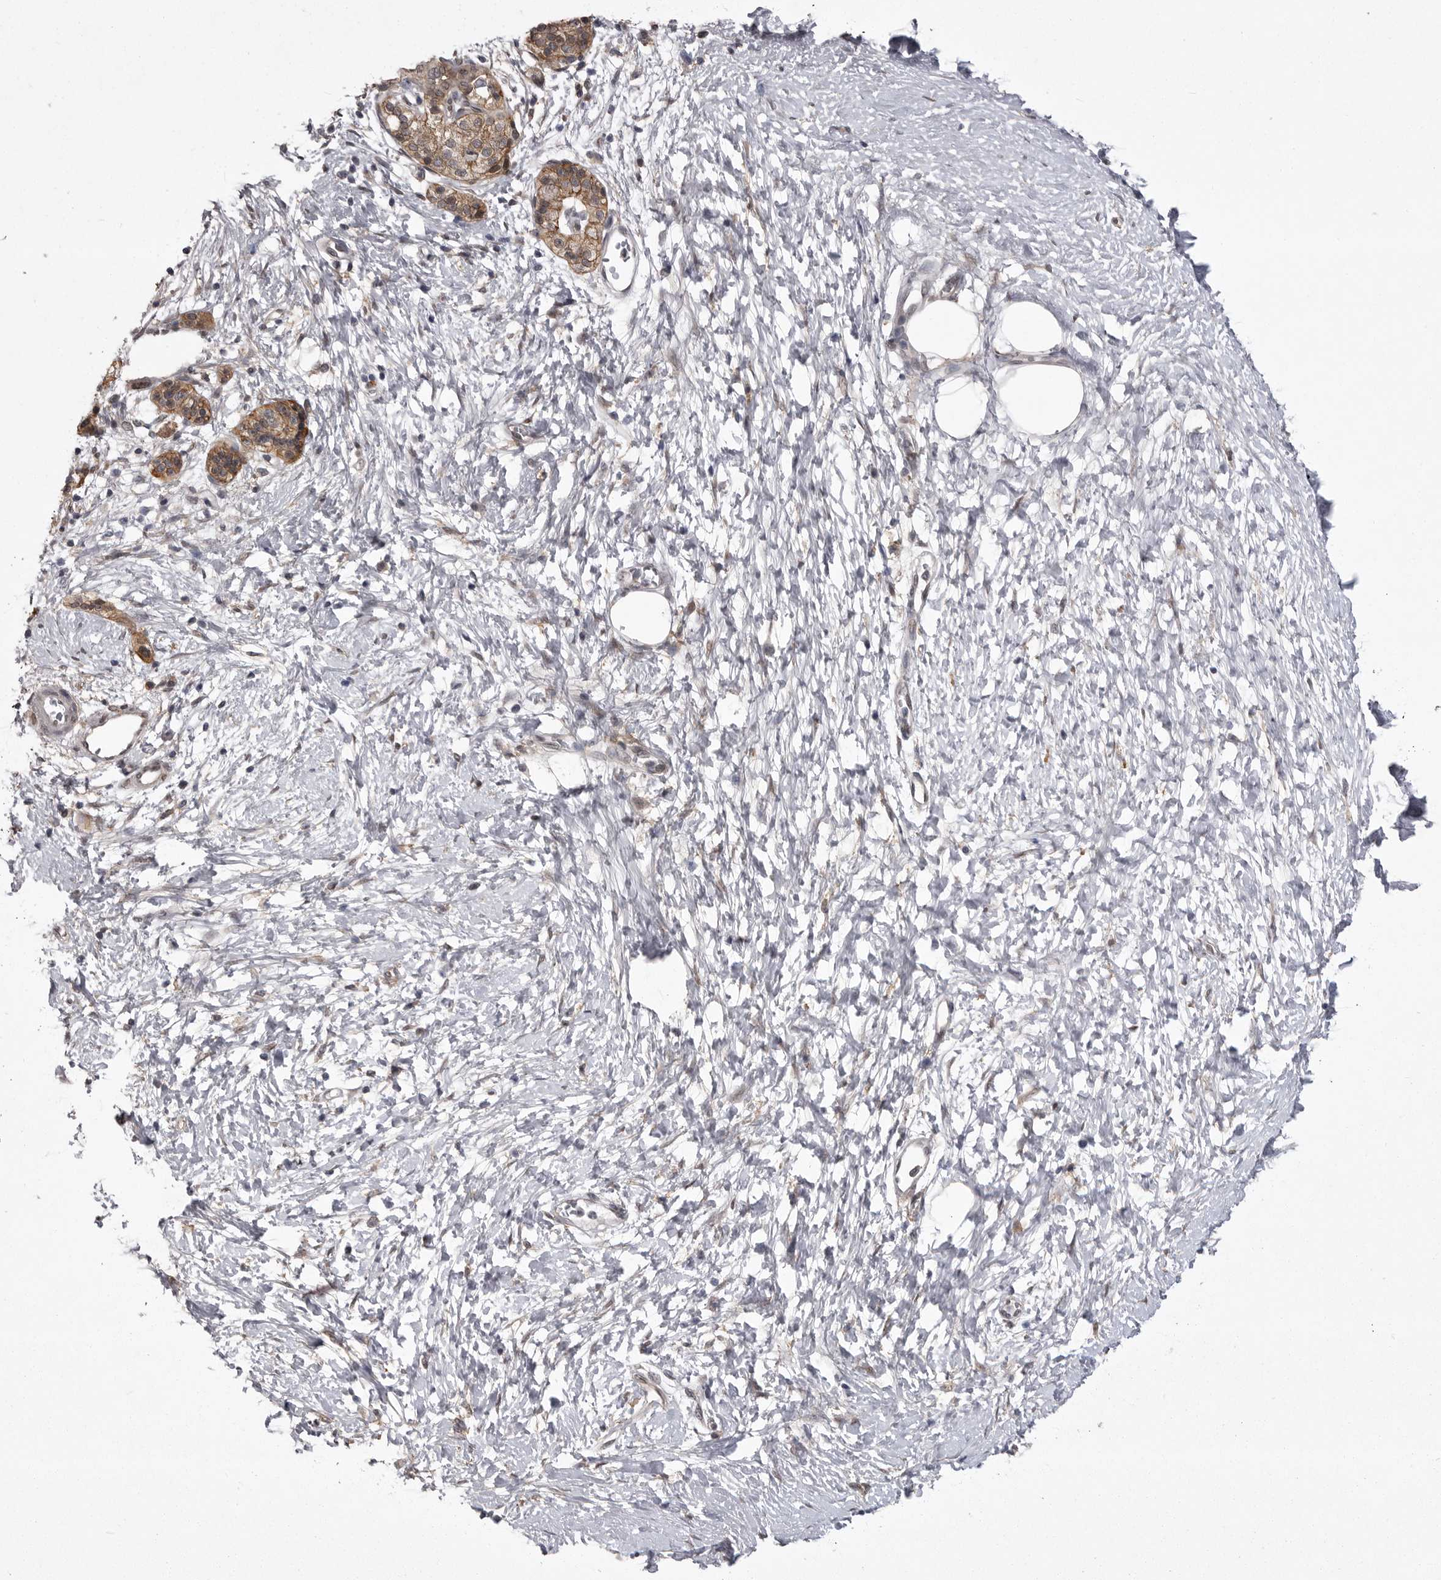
{"staining": {"intensity": "moderate", "quantity": ">75%", "location": "cytoplasmic/membranous"}, "tissue": "pancreatic cancer", "cell_type": "Tumor cells", "image_type": "cancer", "snomed": [{"axis": "morphology", "description": "Adenocarcinoma, NOS"}, {"axis": "topography", "description": "Pancreas"}], "caption": "A photomicrograph of pancreatic cancer (adenocarcinoma) stained for a protein shows moderate cytoplasmic/membranous brown staining in tumor cells.", "gene": "ABL1", "patient": {"sex": "male", "age": 50}}